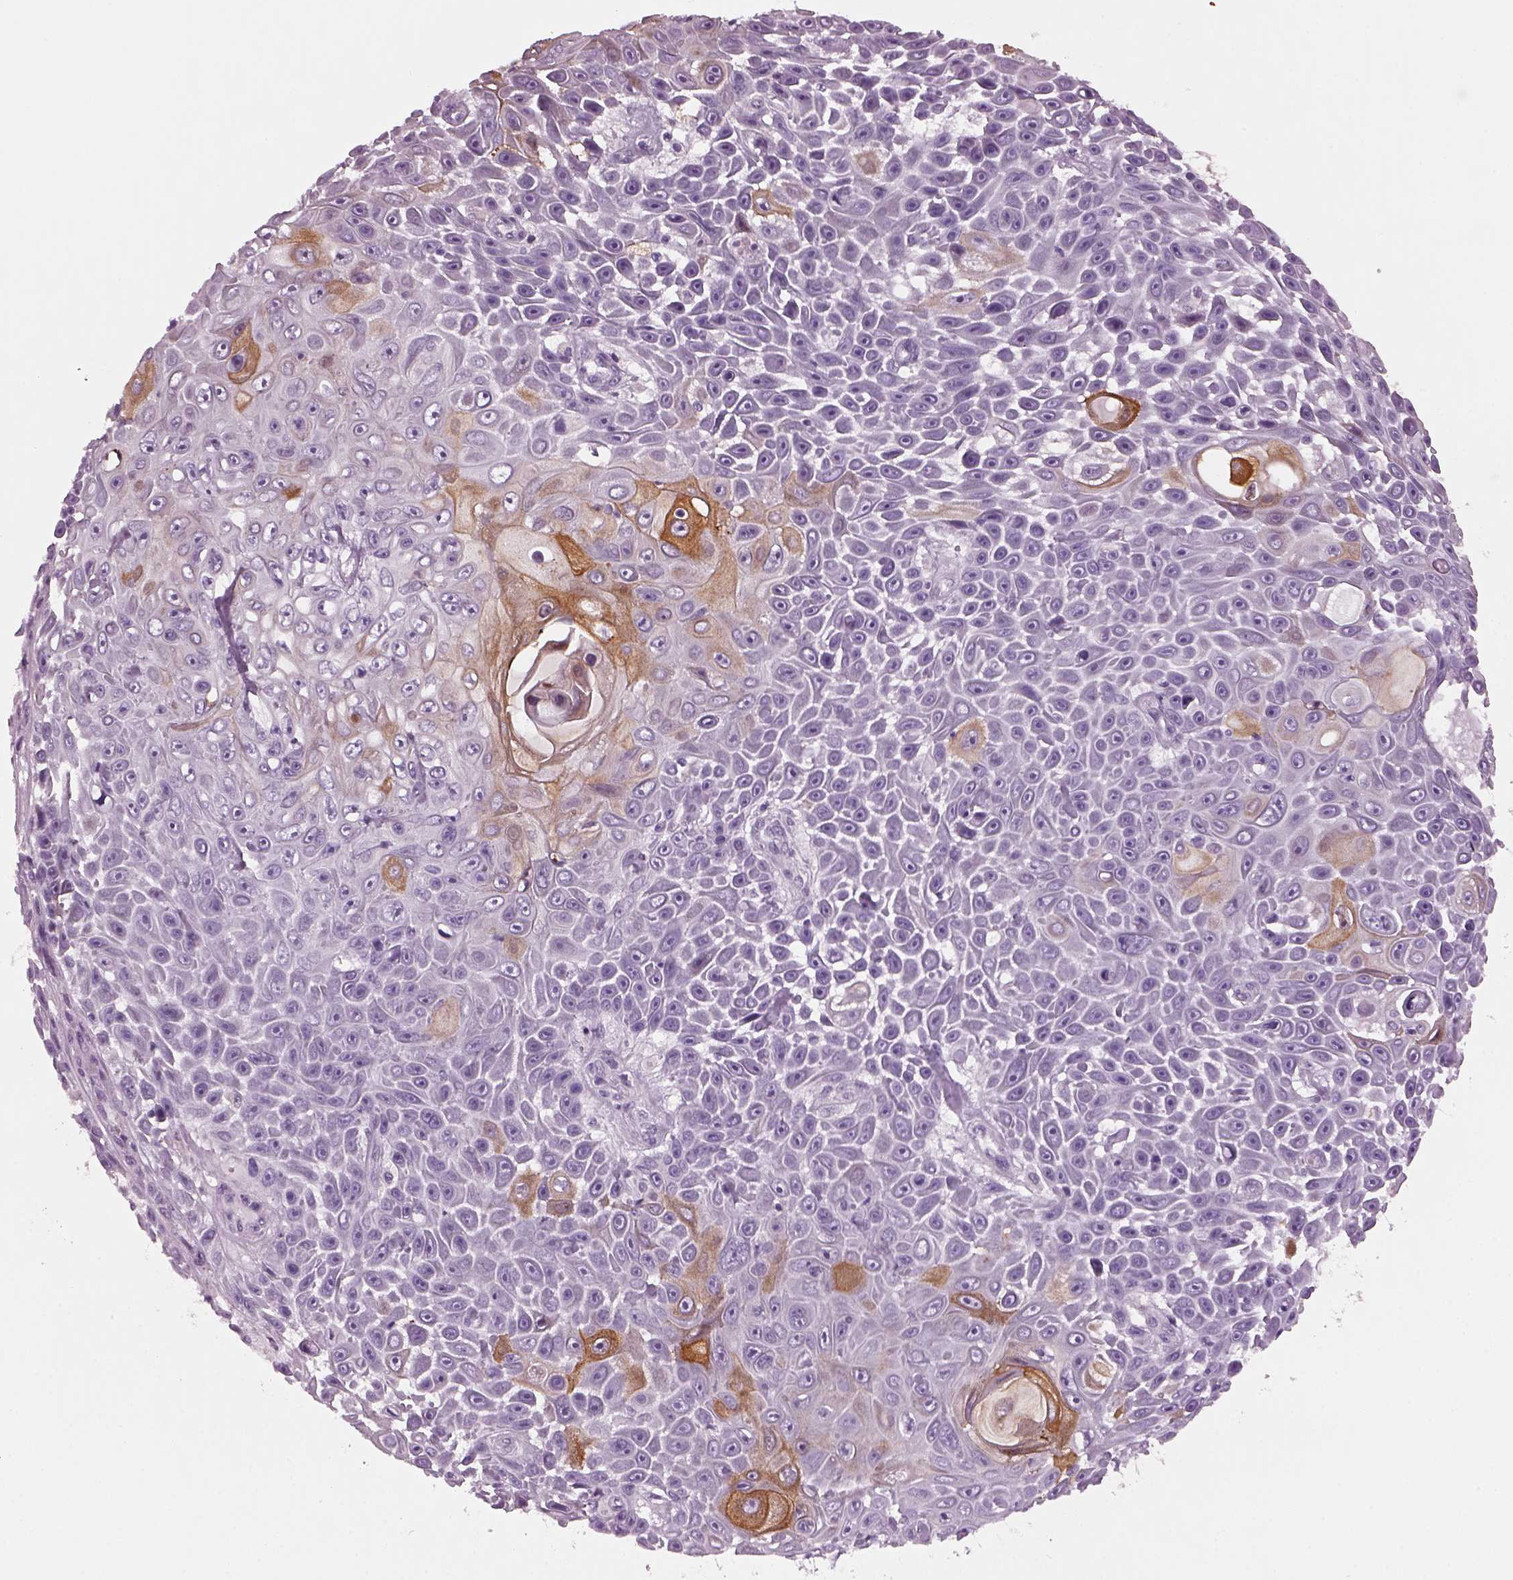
{"staining": {"intensity": "moderate", "quantity": "<25%", "location": "cytoplasmic/membranous"}, "tissue": "skin cancer", "cell_type": "Tumor cells", "image_type": "cancer", "snomed": [{"axis": "morphology", "description": "Squamous cell carcinoma, NOS"}, {"axis": "topography", "description": "Skin"}], "caption": "Human skin cancer (squamous cell carcinoma) stained with a brown dye displays moderate cytoplasmic/membranous positive expression in approximately <25% of tumor cells.", "gene": "PRR9", "patient": {"sex": "male", "age": 82}}